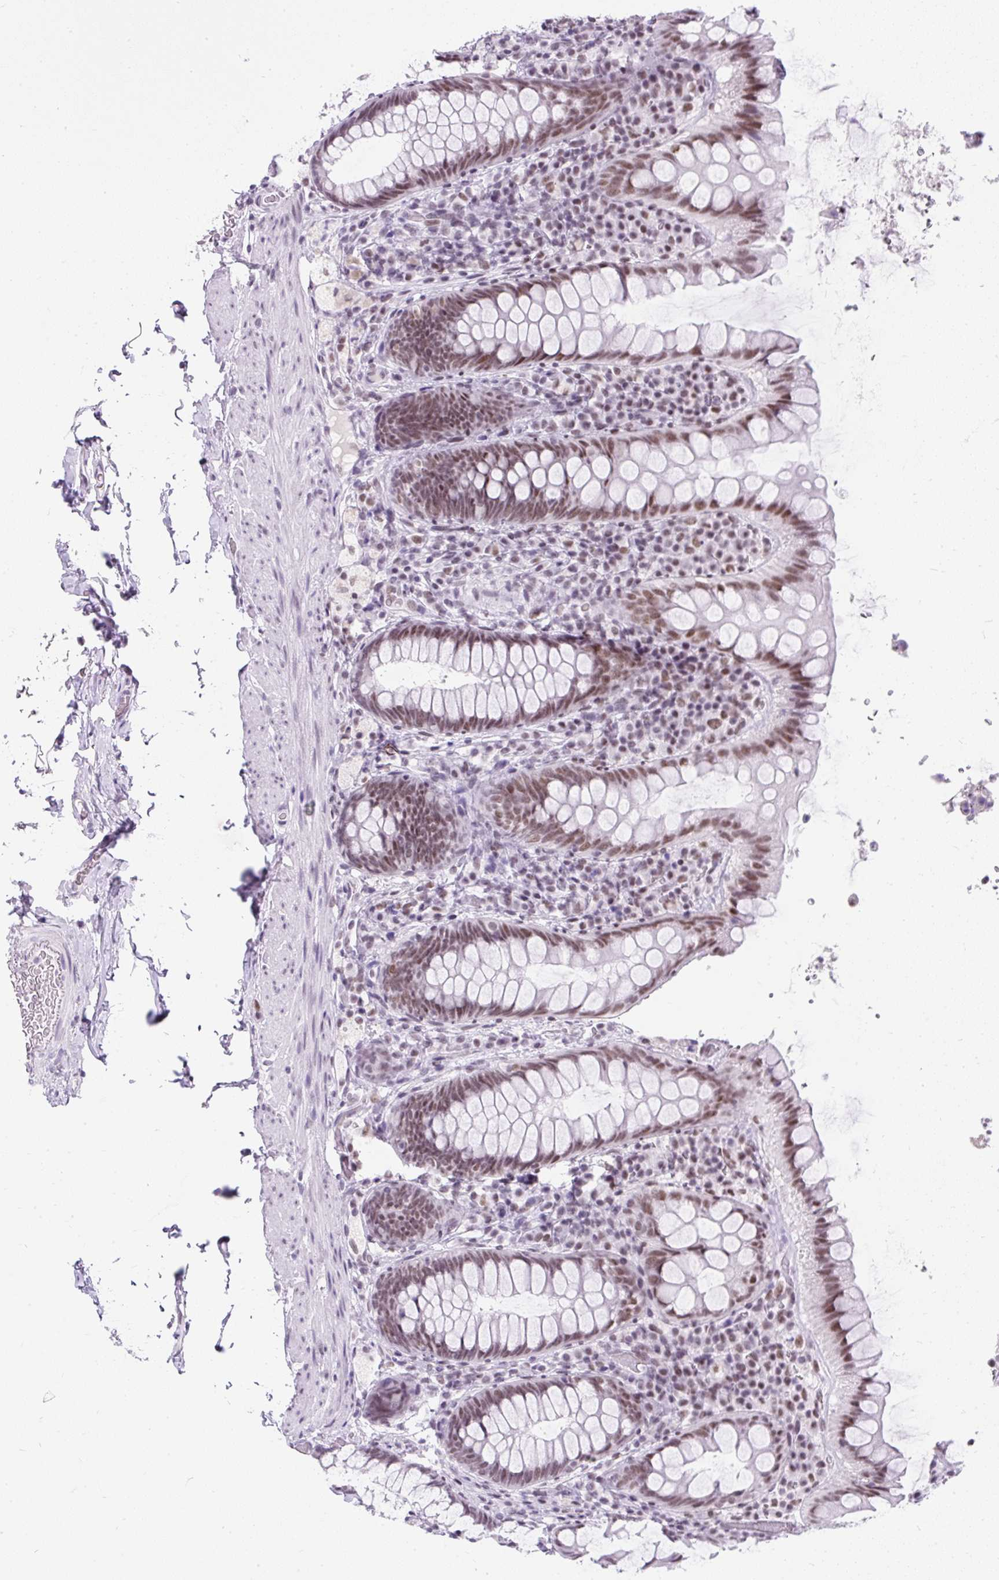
{"staining": {"intensity": "moderate", "quantity": ">75%", "location": "nuclear"}, "tissue": "rectum", "cell_type": "Glandular cells", "image_type": "normal", "snomed": [{"axis": "morphology", "description": "Normal tissue, NOS"}, {"axis": "topography", "description": "Rectum"}], "caption": "Protein expression analysis of benign rectum displays moderate nuclear positivity in approximately >75% of glandular cells. Nuclei are stained in blue.", "gene": "PLCXD2", "patient": {"sex": "female", "age": 69}}